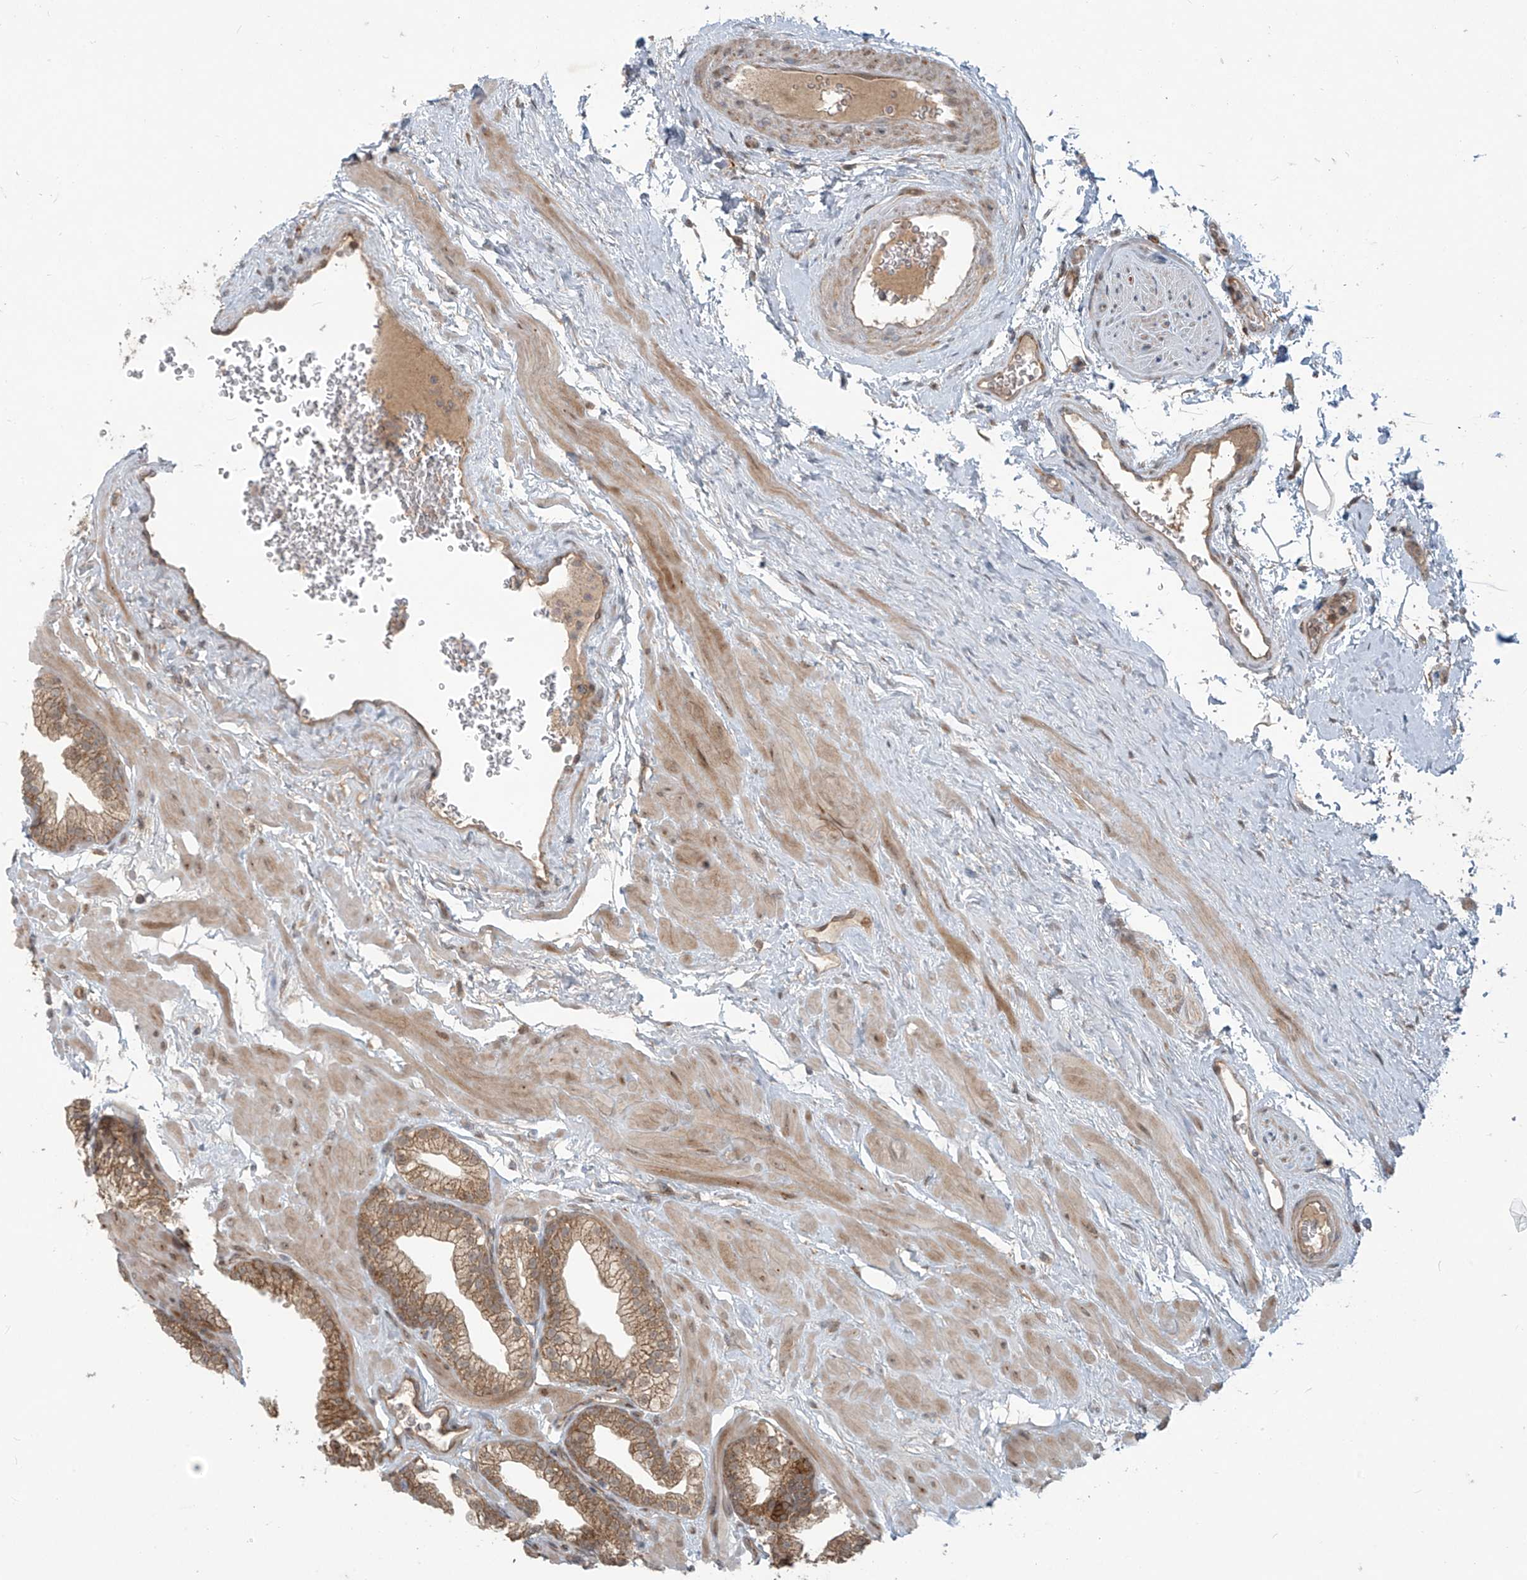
{"staining": {"intensity": "moderate", "quantity": ">75%", "location": "cytoplasmic/membranous"}, "tissue": "prostate", "cell_type": "Glandular cells", "image_type": "normal", "snomed": [{"axis": "morphology", "description": "Normal tissue, NOS"}, {"axis": "morphology", "description": "Urothelial carcinoma, Low grade"}, {"axis": "topography", "description": "Urinary bladder"}, {"axis": "topography", "description": "Prostate"}], "caption": "Glandular cells demonstrate medium levels of moderate cytoplasmic/membranous staining in about >75% of cells in unremarkable human prostate.", "gene": "KATNIP", "patient": {"sex": "male", "age": 60}}